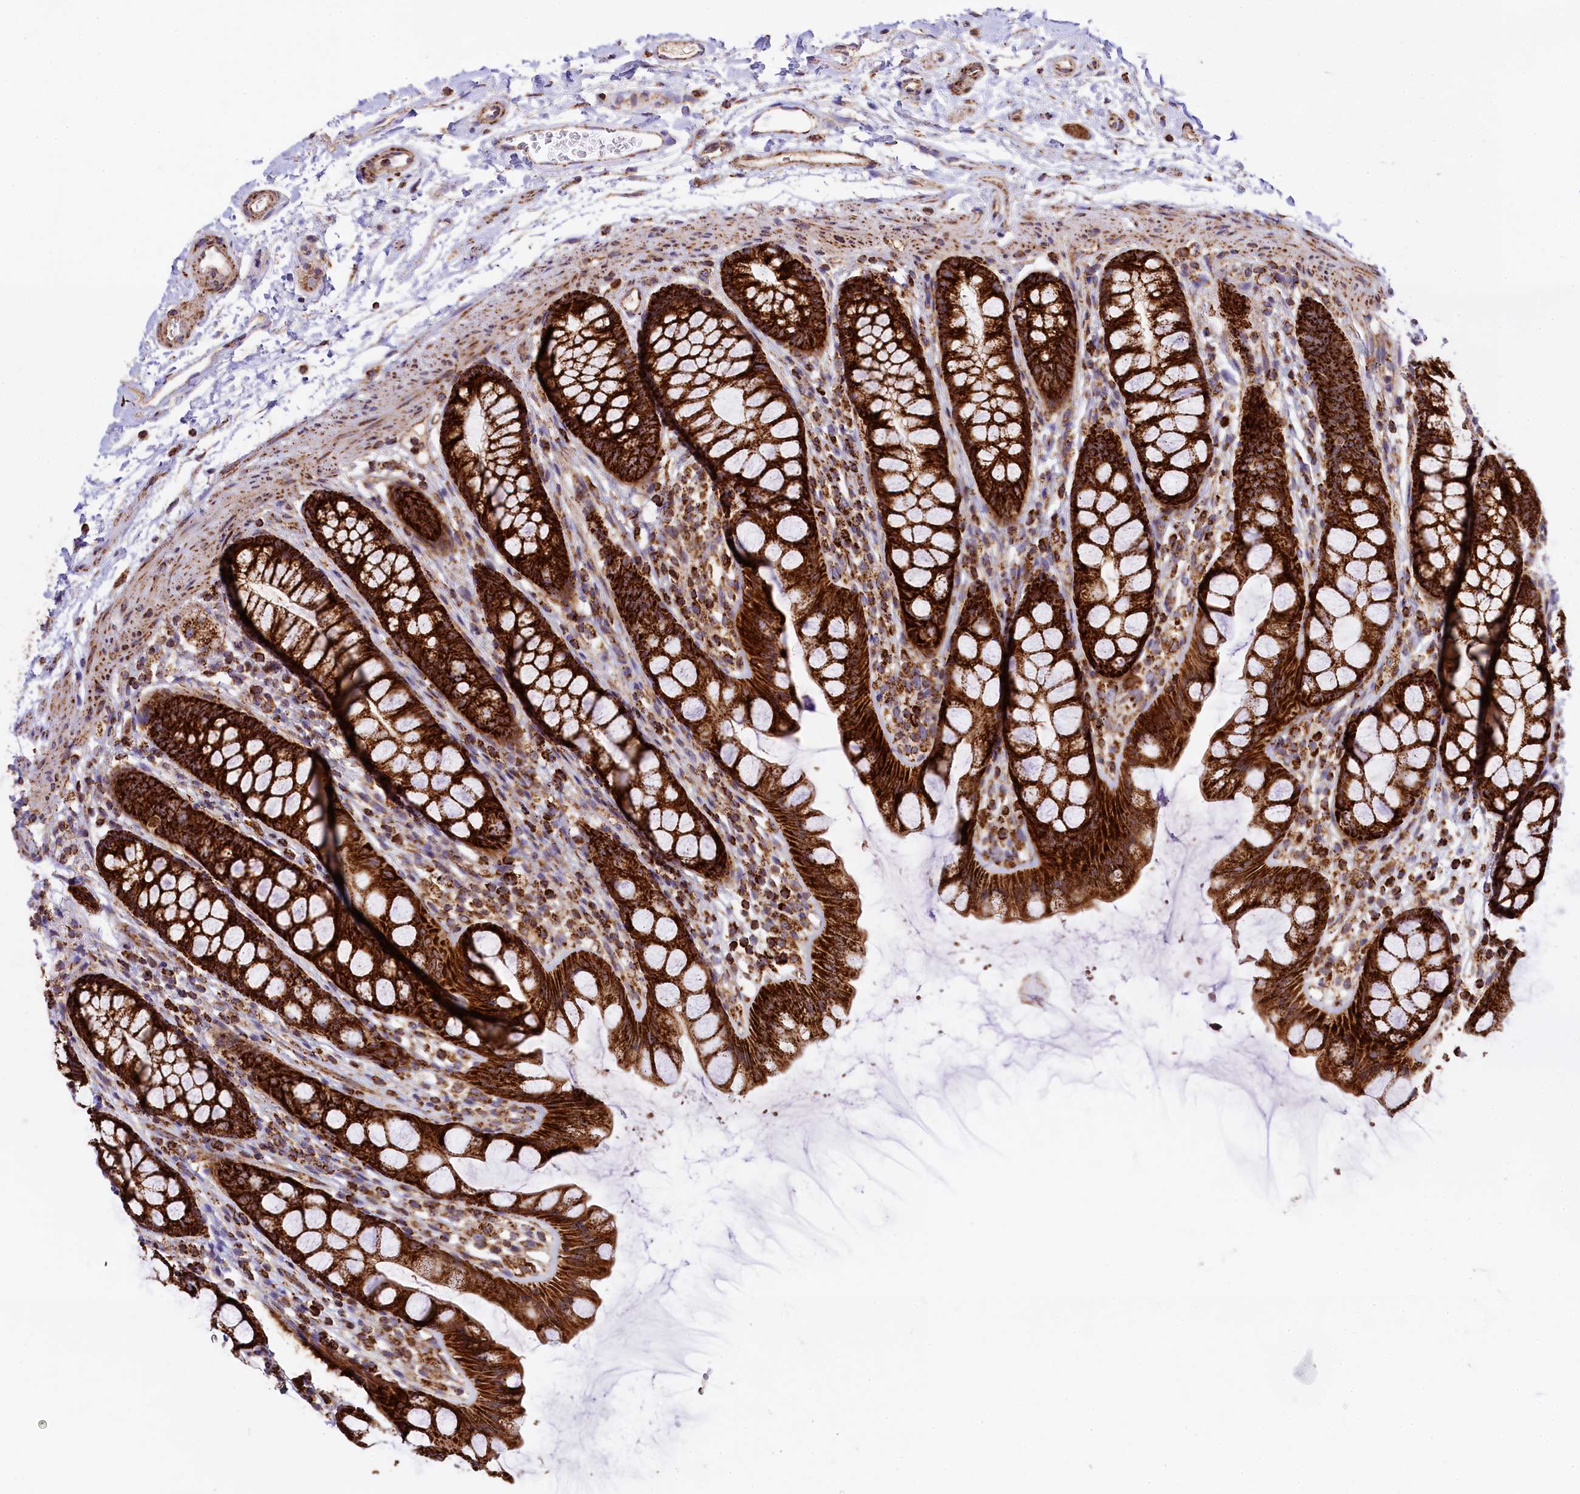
{"staining": {"intensity": "strong", "quantity": ">75%", "location": "cytoplasmic/membranous"}, "tissue": "rectum", "cell_type": "Glandular cells", "image_type": "normal", "snomed": [{"axis": "morphology", "description": "Normal tissue, NOS"}, {"axis": "topography", "description": "Rectum"}], "caption": "IHC (DAB) staining of benign rectum exhibits strong cytoplasmic/membranous protein expression in about >75% of glandular cells.", "gene": "CLYBL", "patient": {"sex": "female", "age": 65}}